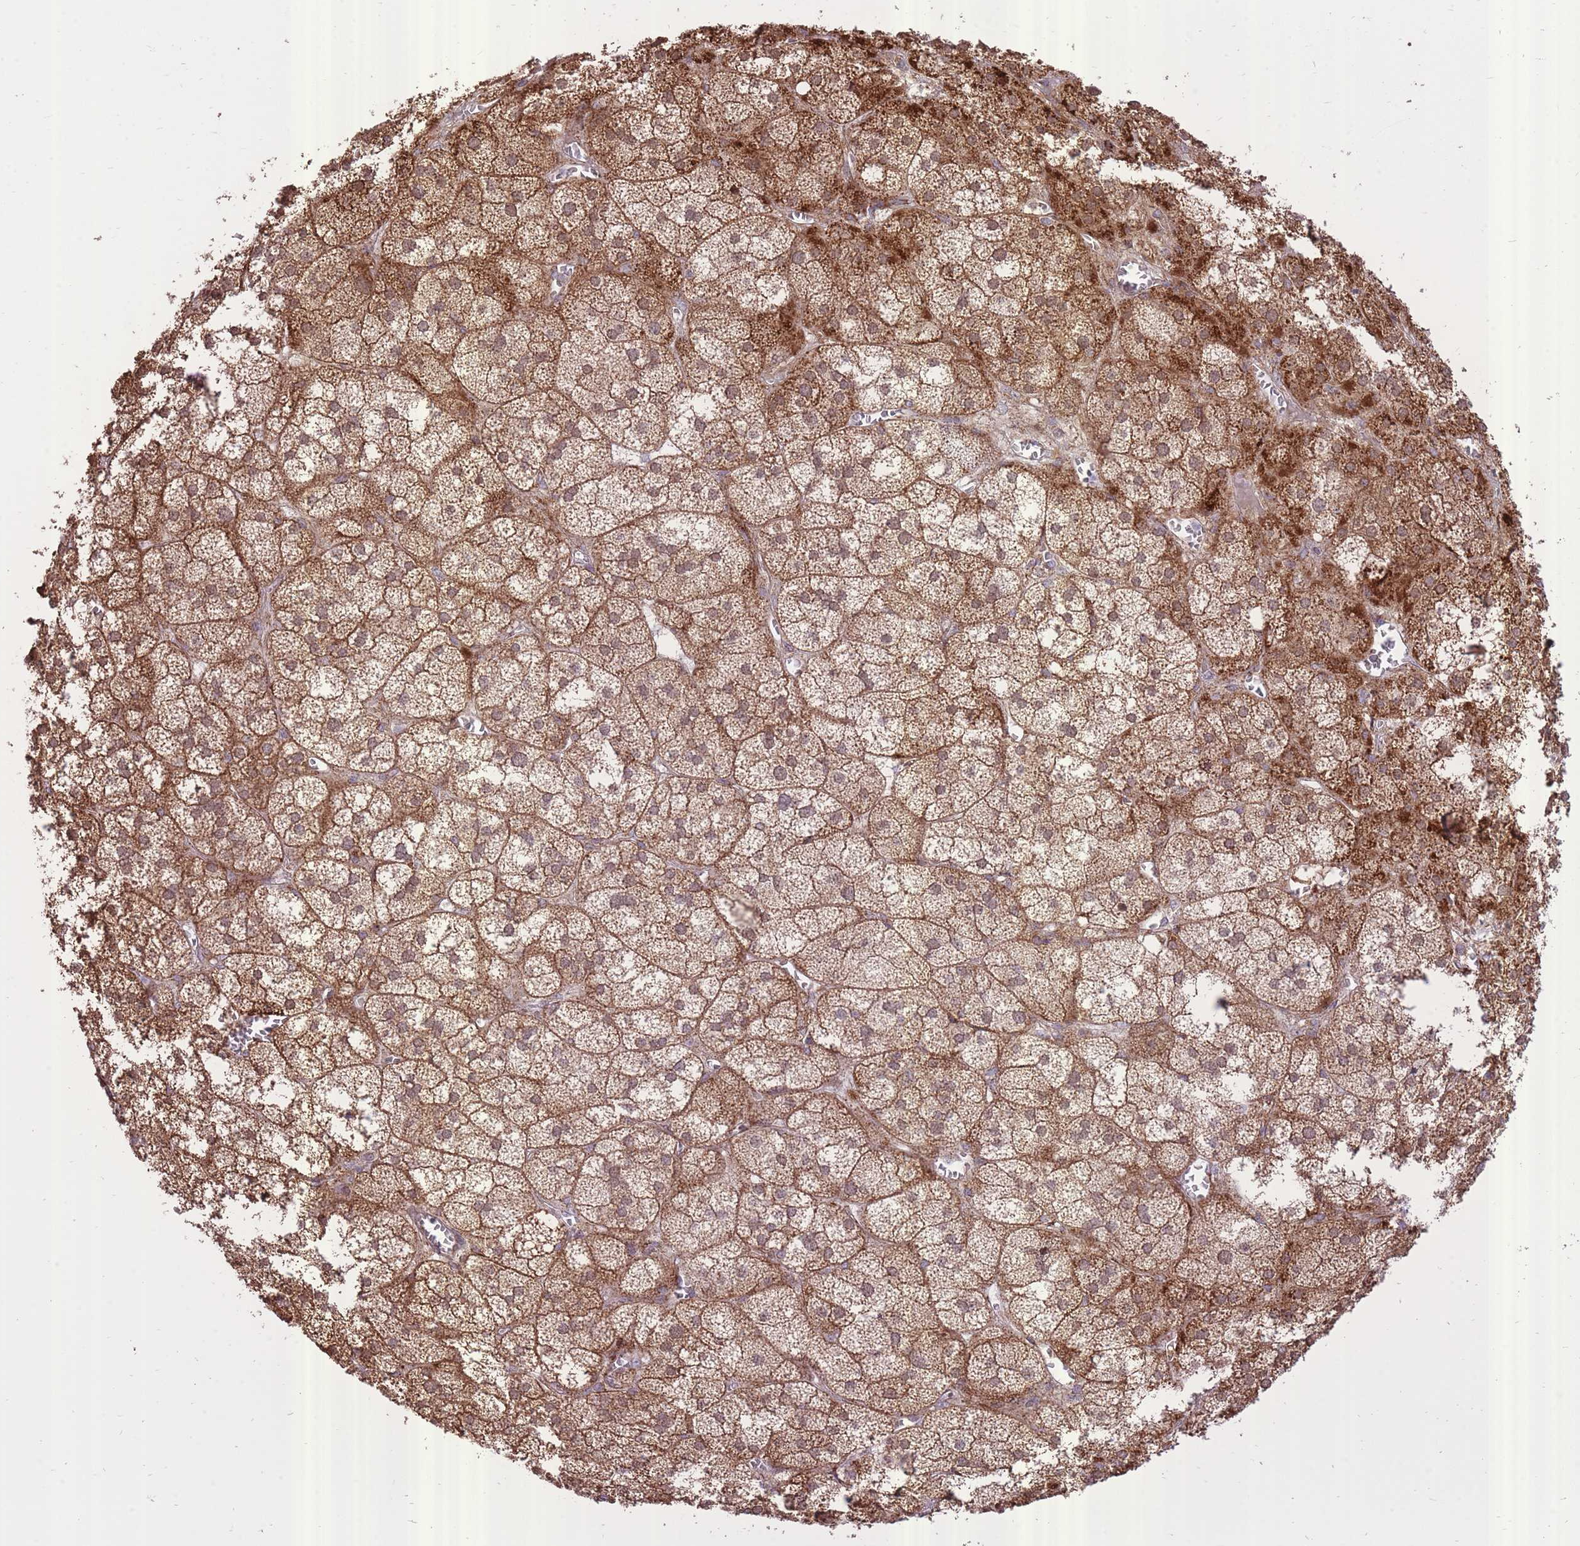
{"staining": {"intensity": "strong", "quantity": ">75%", "location": "cytoplasmic/membranous"}, "tissue": "adrenal gland", "cell_type": "Glandular cells", "image_type": "normal", "snomed": [{"axis": "morphology", "description": "Normal tissue, NOS"}, {"axis": "topography", "description": "Adrenal gland"}], "caption": "IHC staining of benign adrenal gland, which shows high levels of strong cytoplasmic/membranous expression in about >75% of glandular cells indicating strong cytoplasmic/membranous protein positivity. The staining was performed using DAB (3,3'-diaminobenzidine) (brown) for protein detection and nuclei were counterstained in hematoxylin (blue).", "gene": "SLC4A4", "patient": {"sex": "female", "age": 61}}